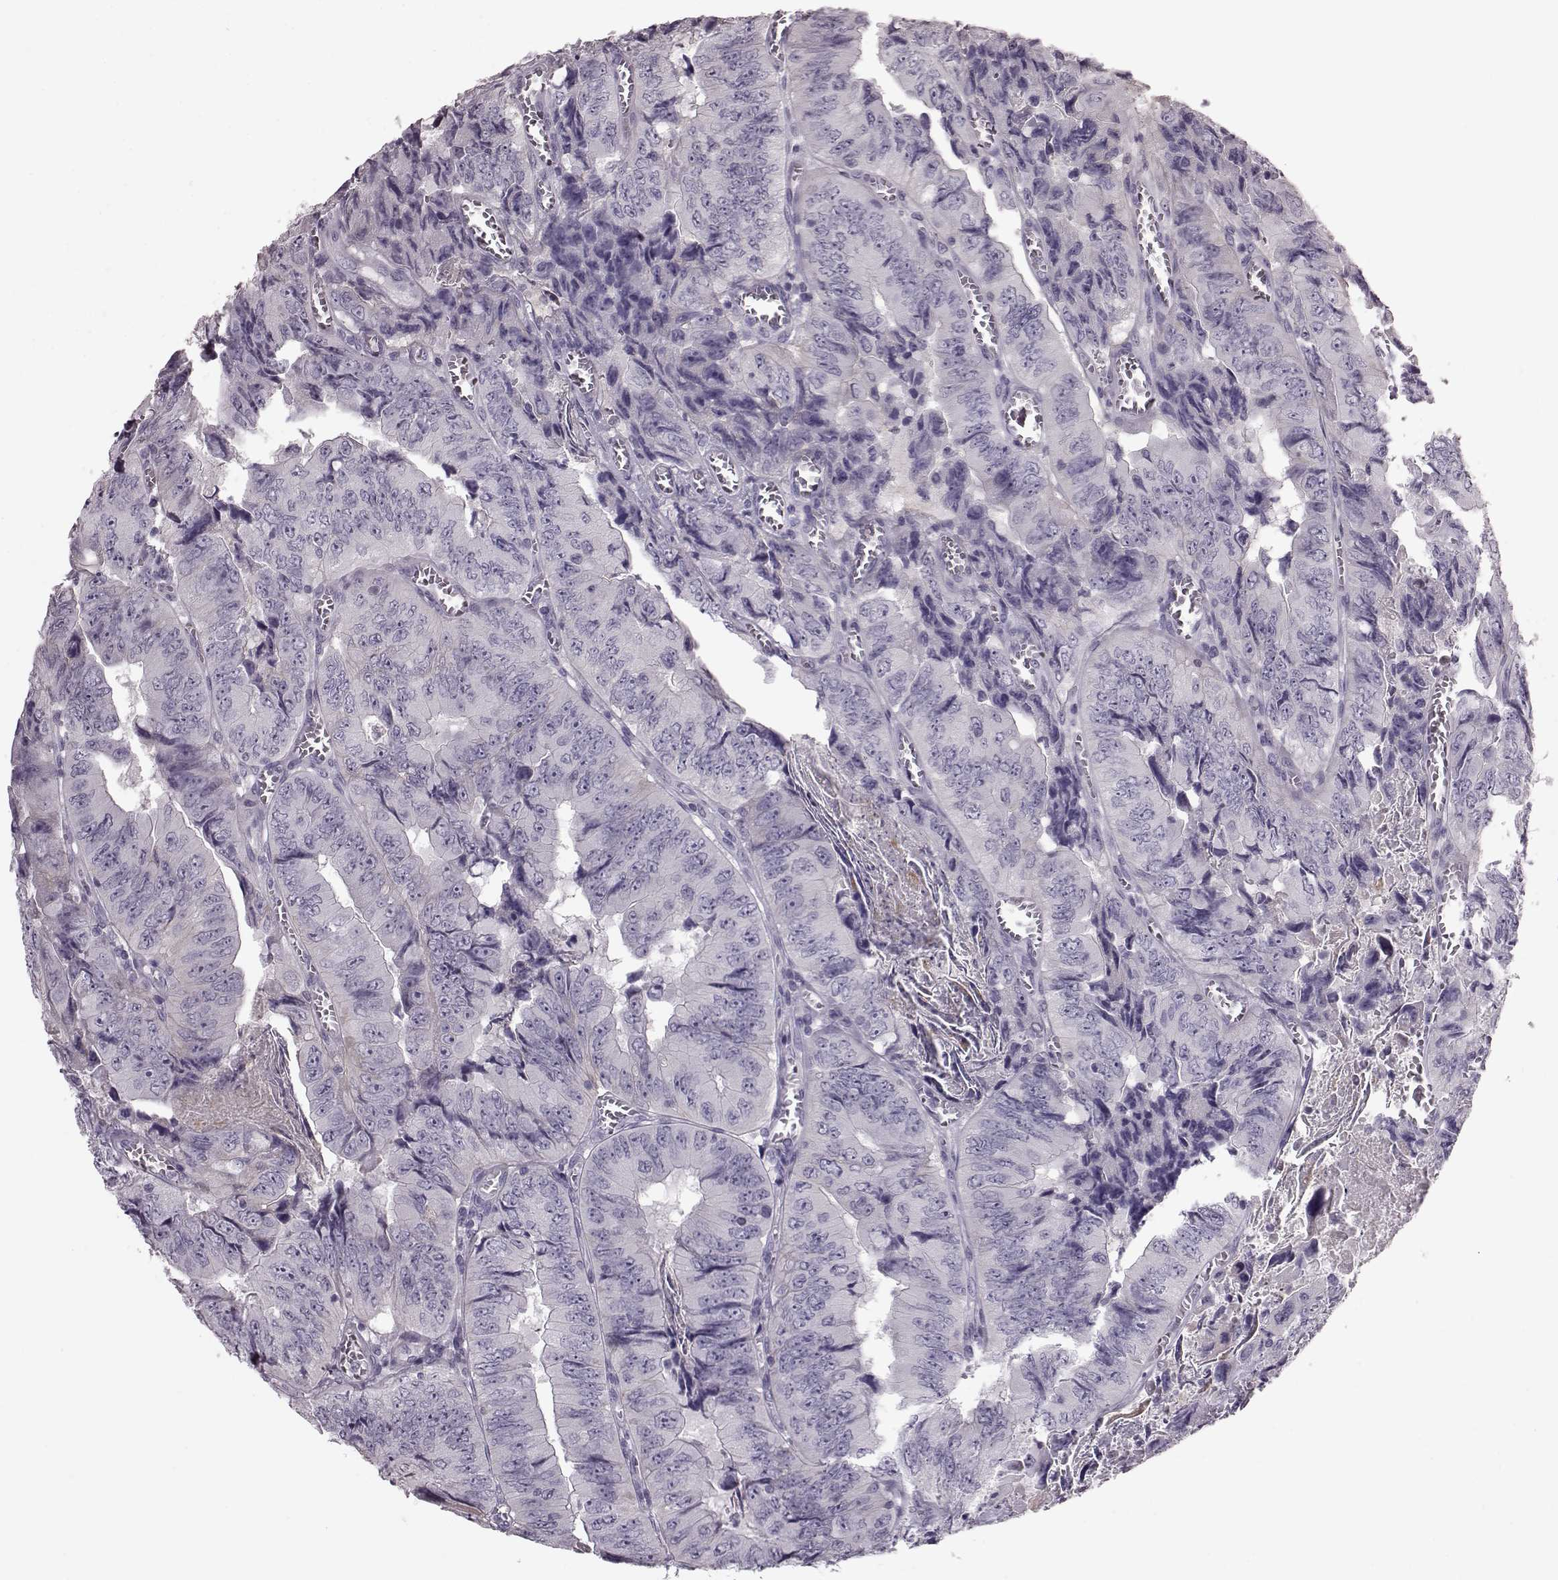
{"staining": {"intensity": "negative", "quantity": "none", "location": "none"}, "tissue": "colorectal cancer", "cell_type": "Tumor cells", "image_type": "cancer", "snomed": [{"axis": "morphology", "description": "Adenocarcinoma, NOS"}, {"axis": "topography", "description": "Colon"}], "caption": "This is an IHC micrograph of colorectal cancer (adenocarcinoma). There is no staining in tumor cells.", "gene": "CRYBA2", "patient": {"sex": "female", "age": 84}}